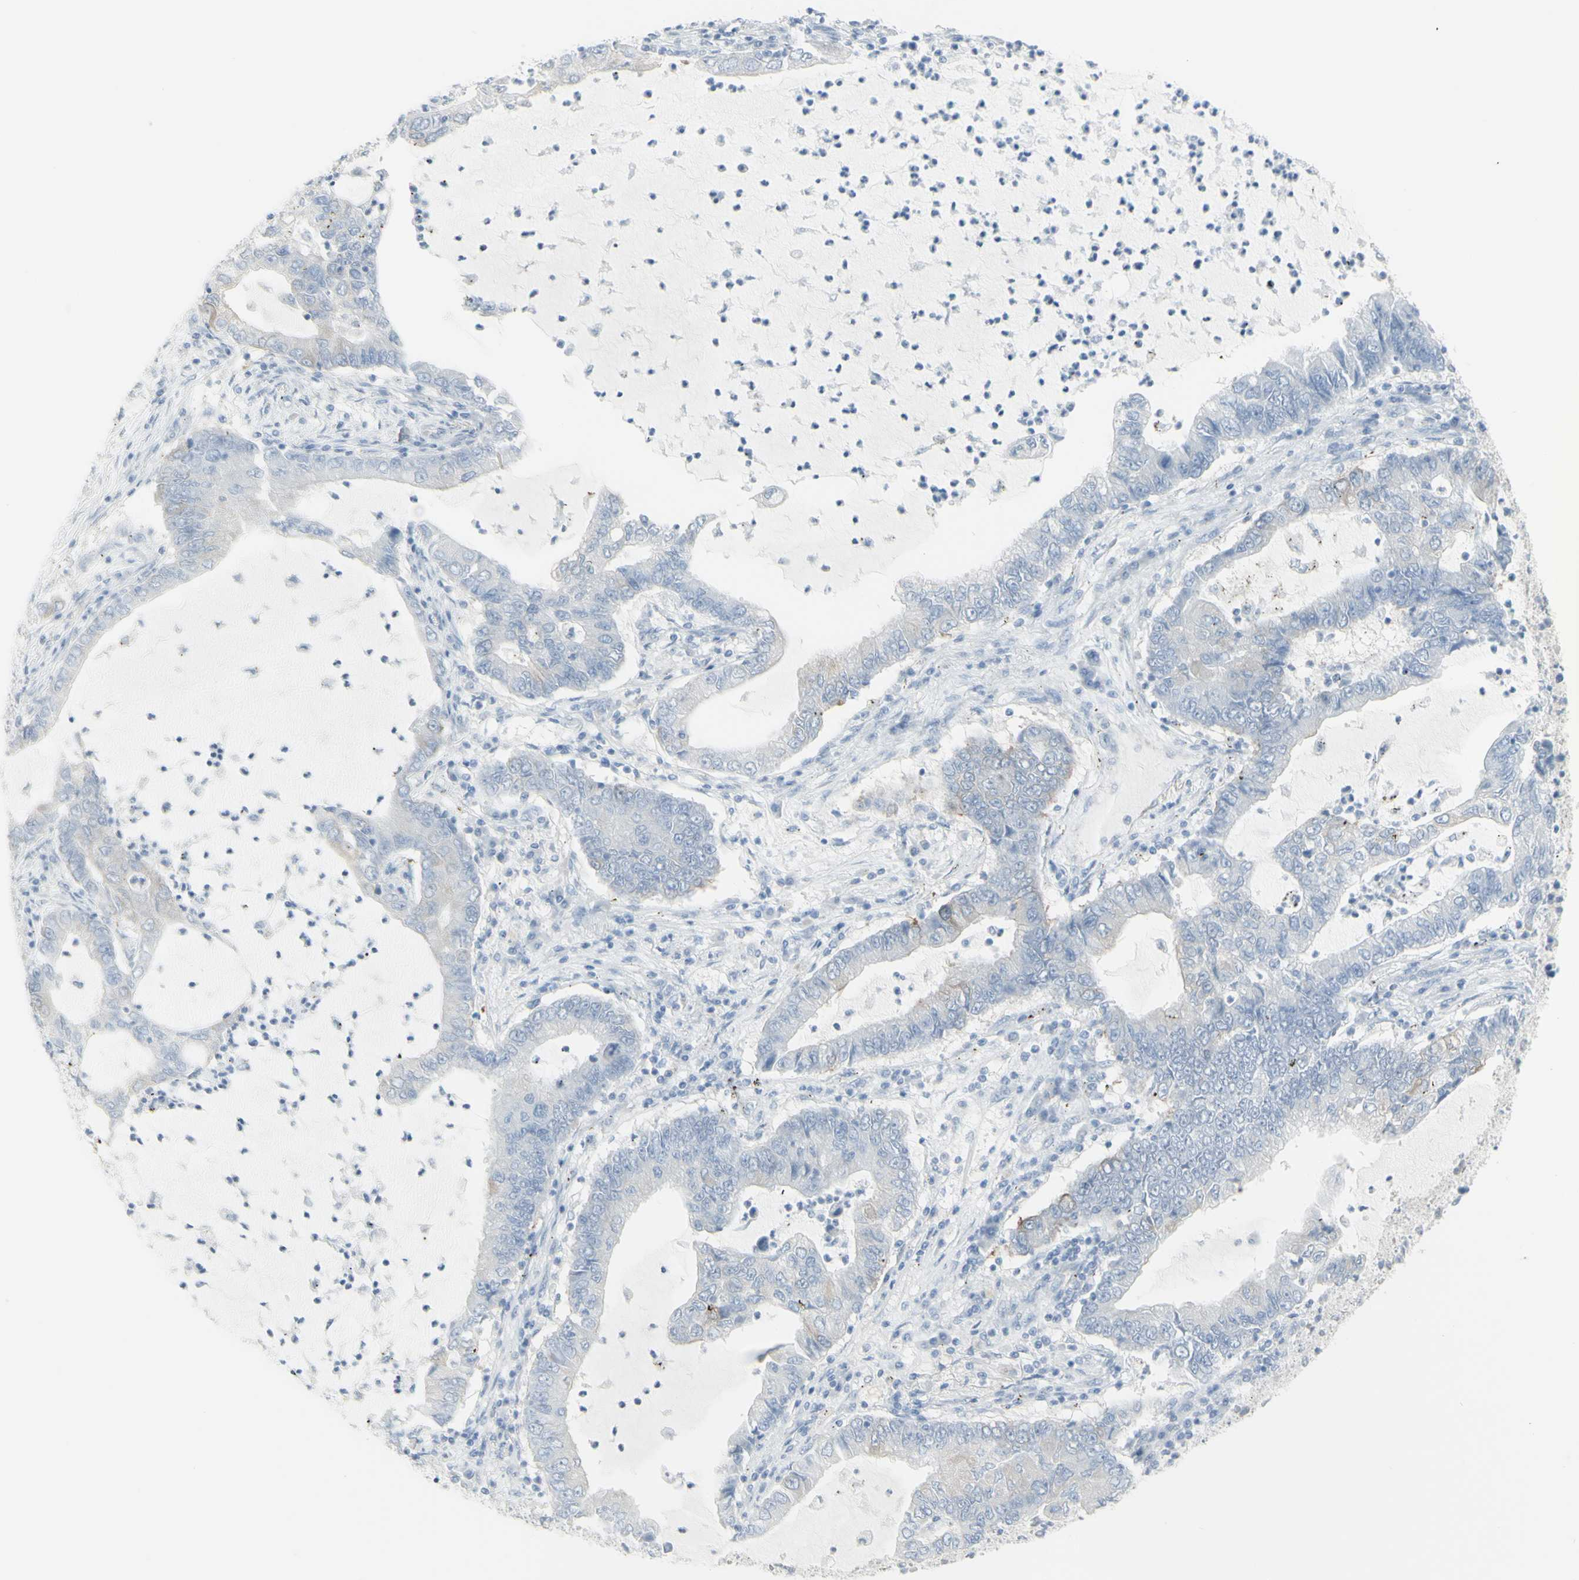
{"staining": {"intensity": "weak", "quantity": "<25%", "location": "cytoplasmic/membranous"}, "tissue": "lung cancer", "cell_type": "Tumor cells", "image_type": "cancer", "snomed": [{"axis": "morphology", "description": "Adenocarcinoma, NOS"}, {"axis": "topography", "description": "Lung"}], "caption": "Immunohistochemistry image of neoplastic tissue: human lung cancer stained with DAB shows no significant protein positivity in tumor cells.", "gene": "ENSG00000198211", "patient": {"sex": "female", "age": 51}}